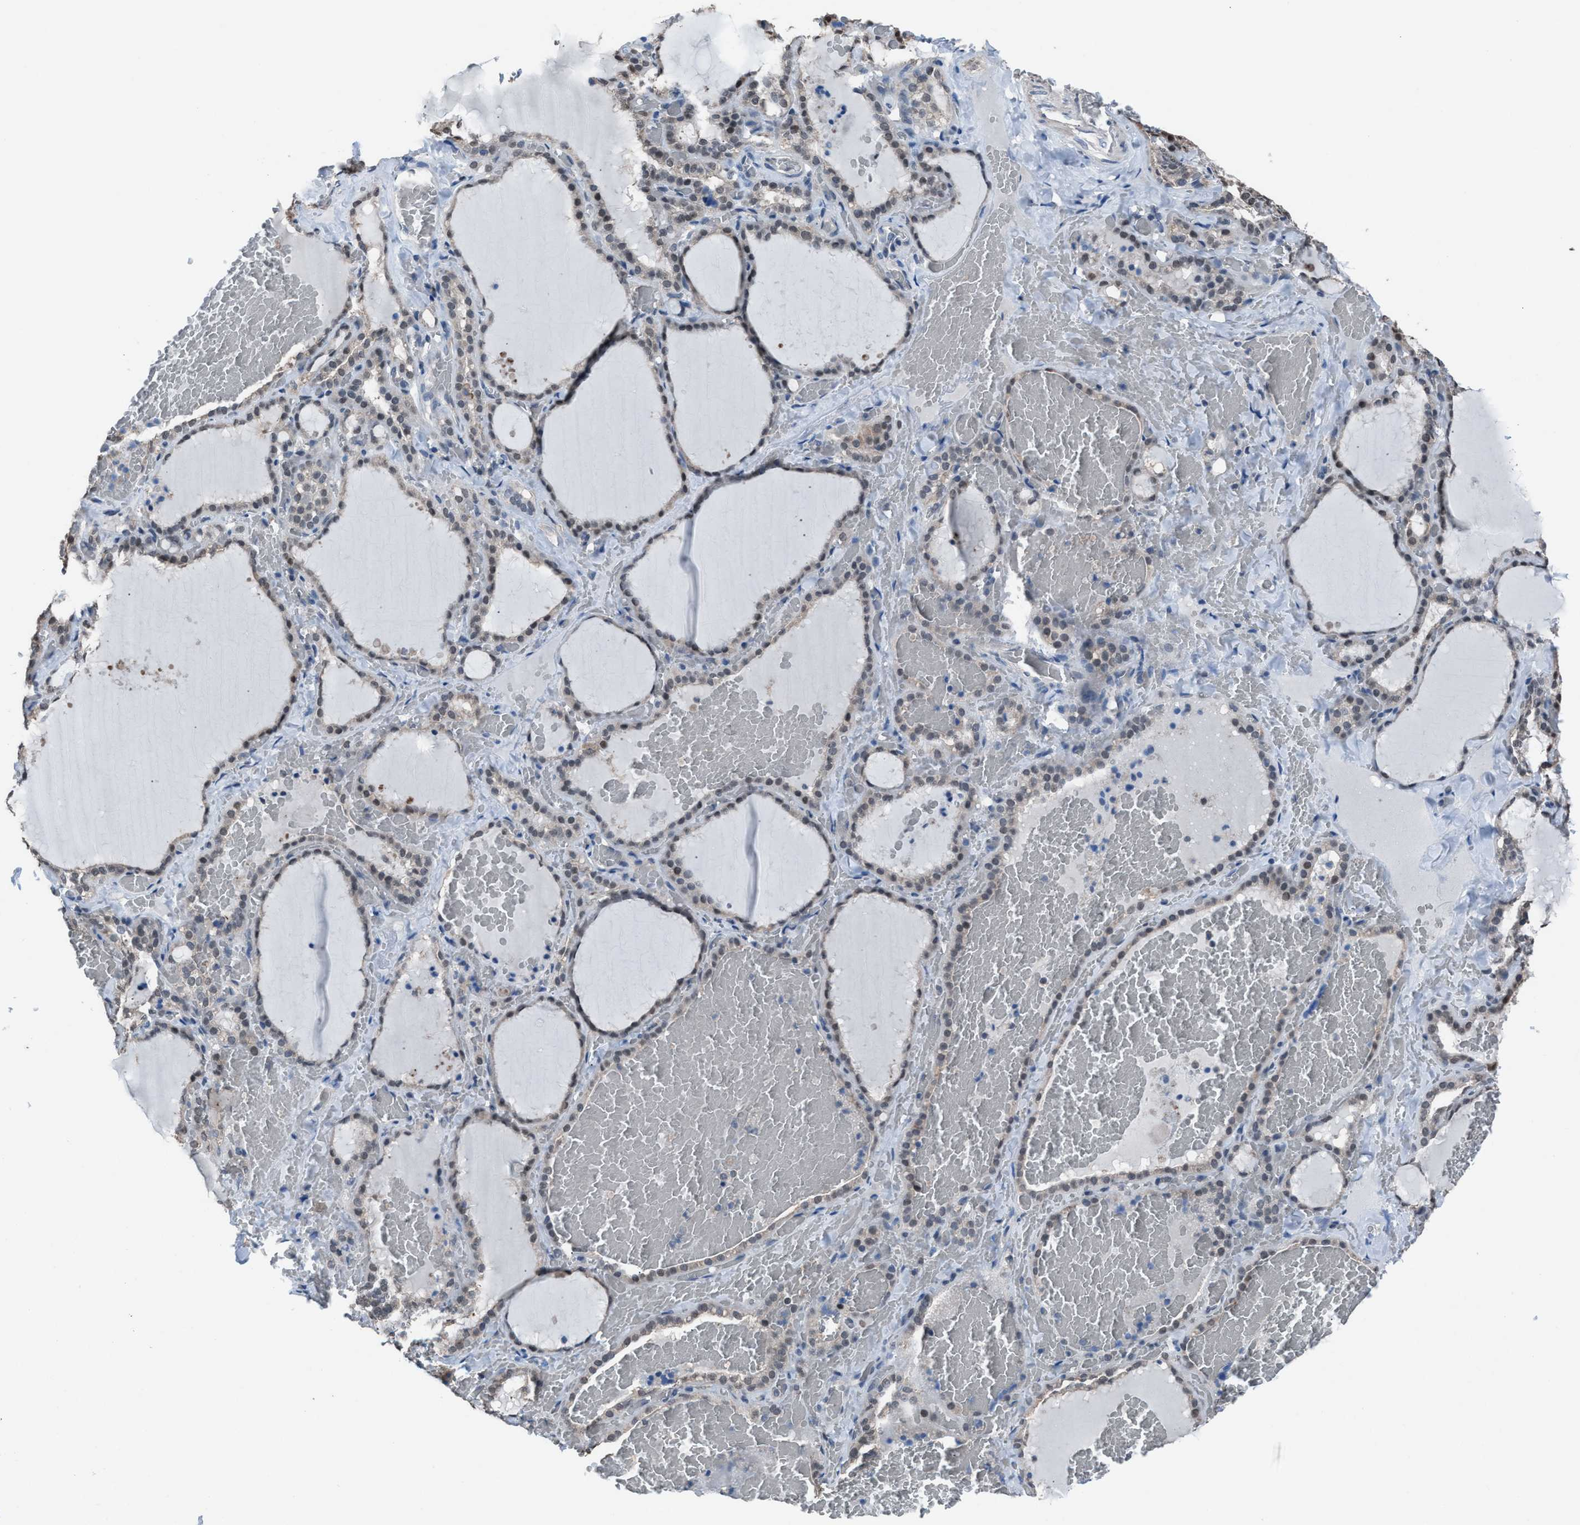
{"staining": {"intensity": "weak", "quantity": "25%-75%", "location": "nuclear"}, "tissue": "thyroid gland", "cell_type": "Glandular cells", "image_type": "normal", "snomed": [{"axis": "morphology", "description": "Normal tissue, NOS"}, {"axis": "topography", "description": "Thyroid gland"}], "caption": "High-magnification brightfield microscopy of unremarkable thyroid gland stained with DAB (brown) and counterstained with hematoxylin (blue). glandular cells exhibit weak nuclear positivity is present in approximately25%-75% of cells. Nuclei are stained in blue.", "gene": "ZNF276", "patient": {"sex": "female", "age": 22}}